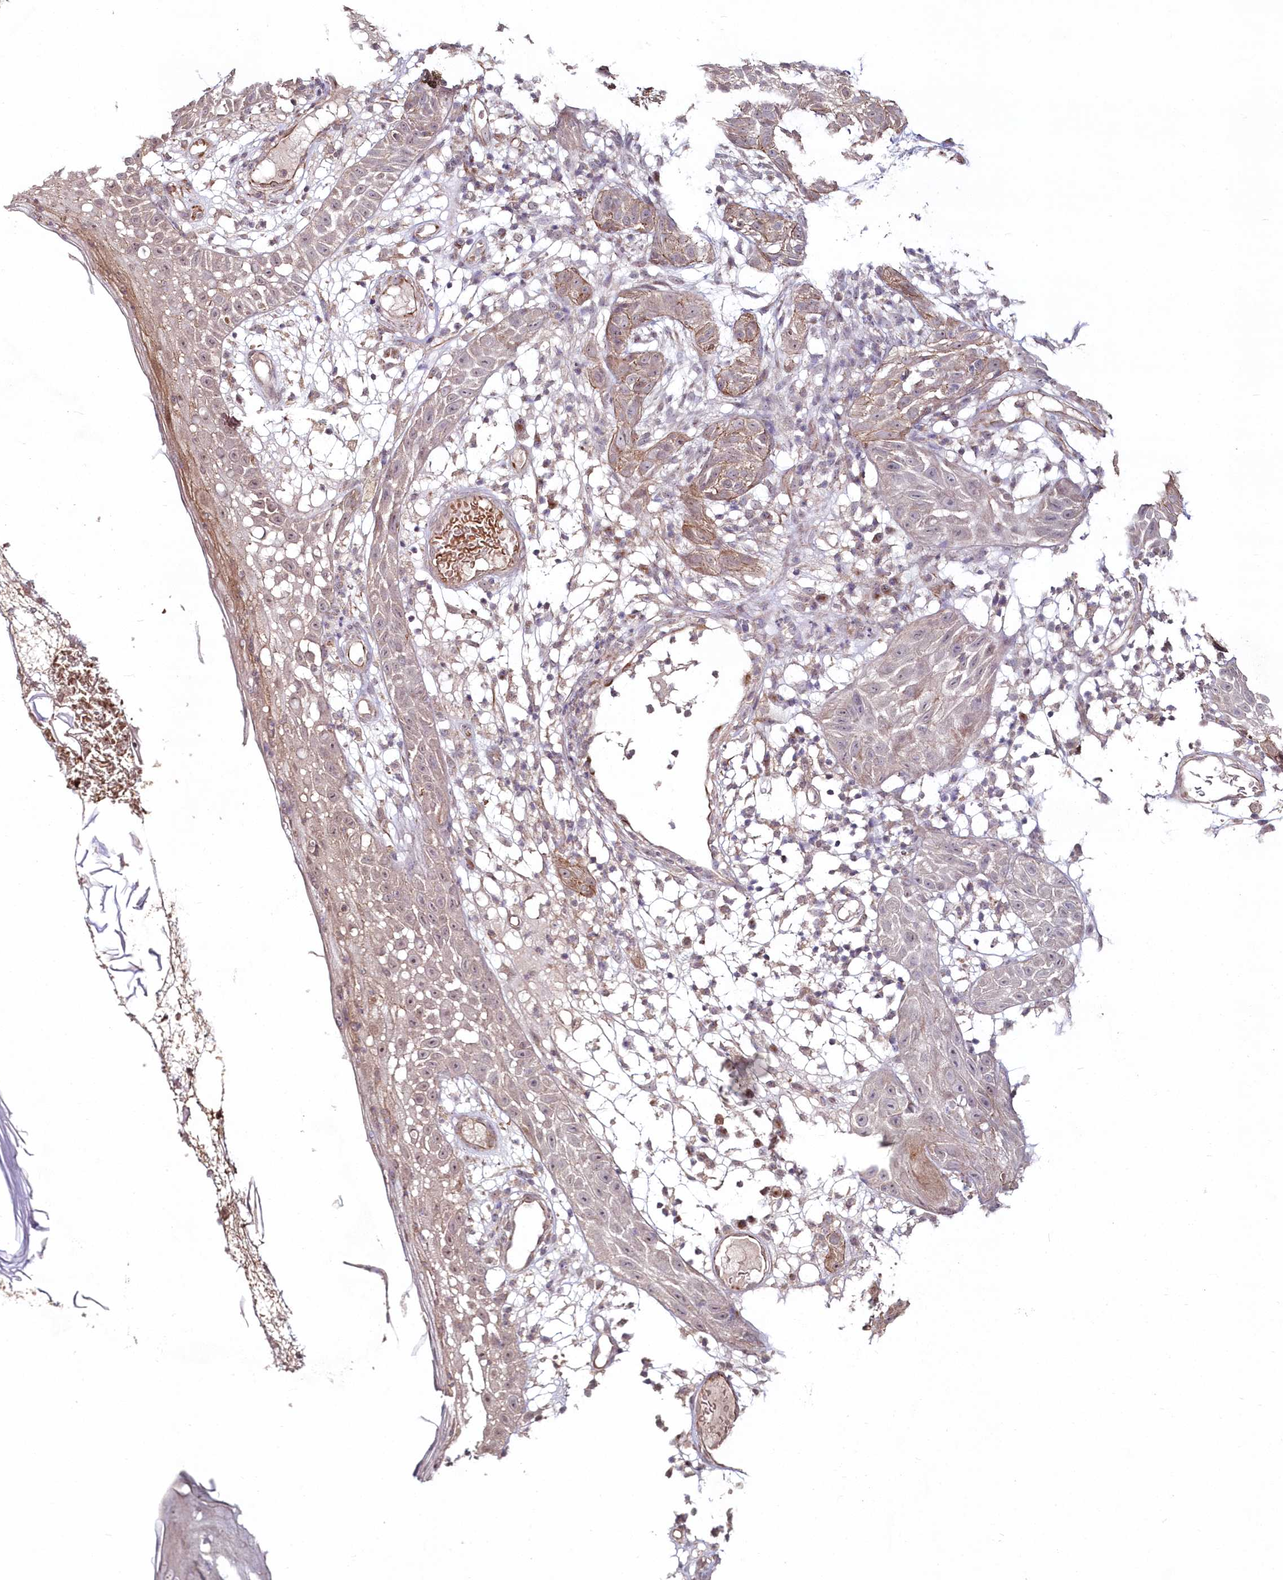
{"staining": {"intensity": "moderate", "quantity": "<25%", "location": "cytoplasmic/membranous"}, "tissue": "skin cancer", "cell_type": "Tumor cells", "image_type": "cancer", "snomed": [{"axis": "morphology", "description": "Basal cell carcinoma"}, {"axis": "topography", "description": "Skin"}], "caption": "Immunohistochemistry (IHC) of skin basal cell carcinoma exhibits low levels of moderate cytoplasmic/membranous expression in about <25% of tumor cells.", "gene": "HYCC2", "patient": {"sex": "male", "age": 85}}